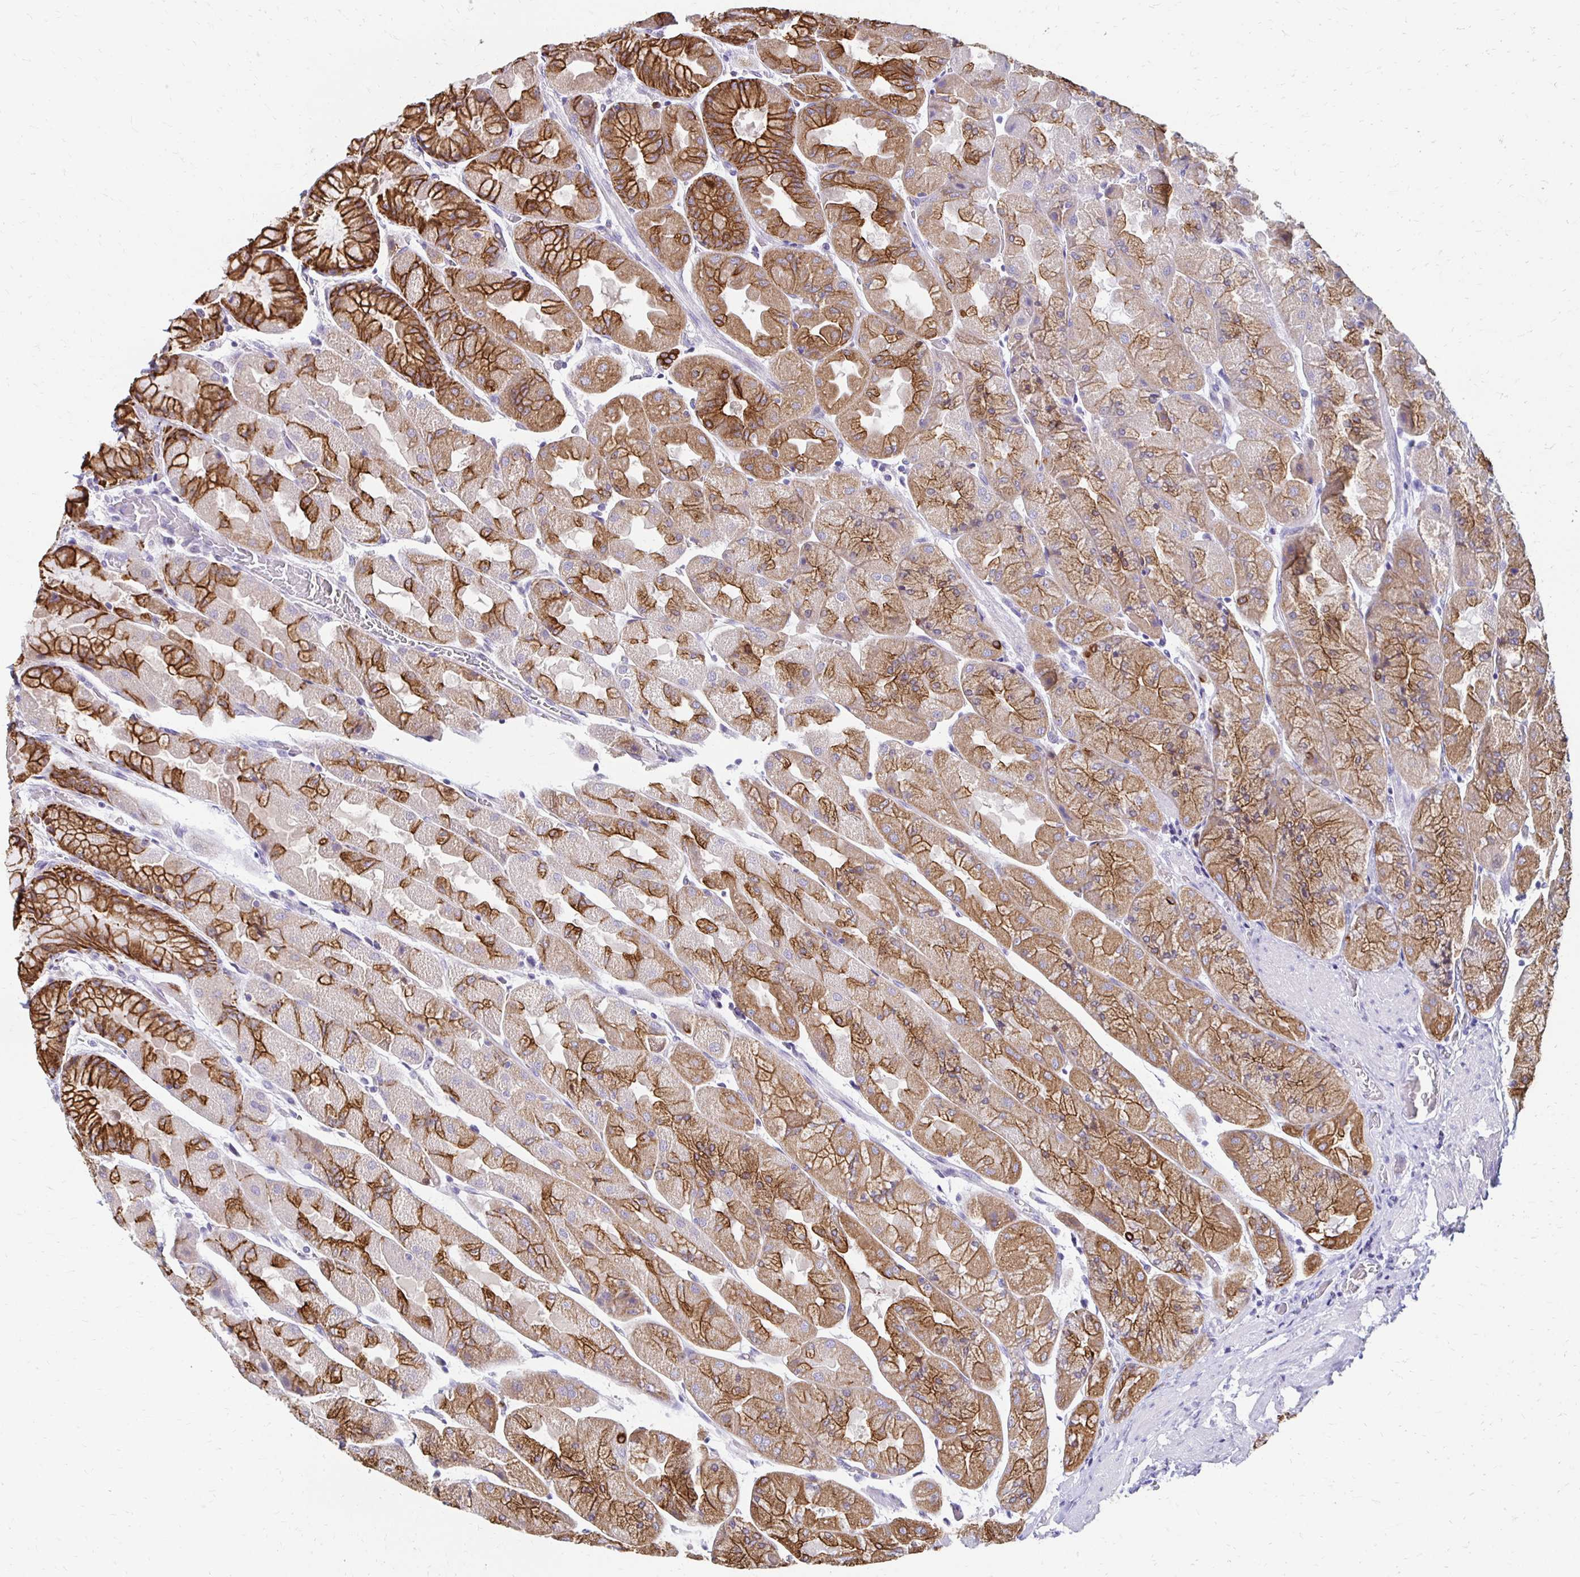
{"staining": {"intensity": "moderate", "quantity": ">75%", "location": "cytoplasmic/membranous"}, "tissue": "stomach", "cell_type": "Glandular cells", "image_type": "normal", "snomed": [{"axis": "morphology", "description": "Normal tissue, NOS"}, {"axis": "topography", "description": "Stomach"}], "caption": "Moderate cytoplasmic/membranous staining for a protein is seen in about >75% of glandular cells of benign stomach using IHC.", "gene": "C1QTNF2", "patient": {"sex": "female", "age": 61}}